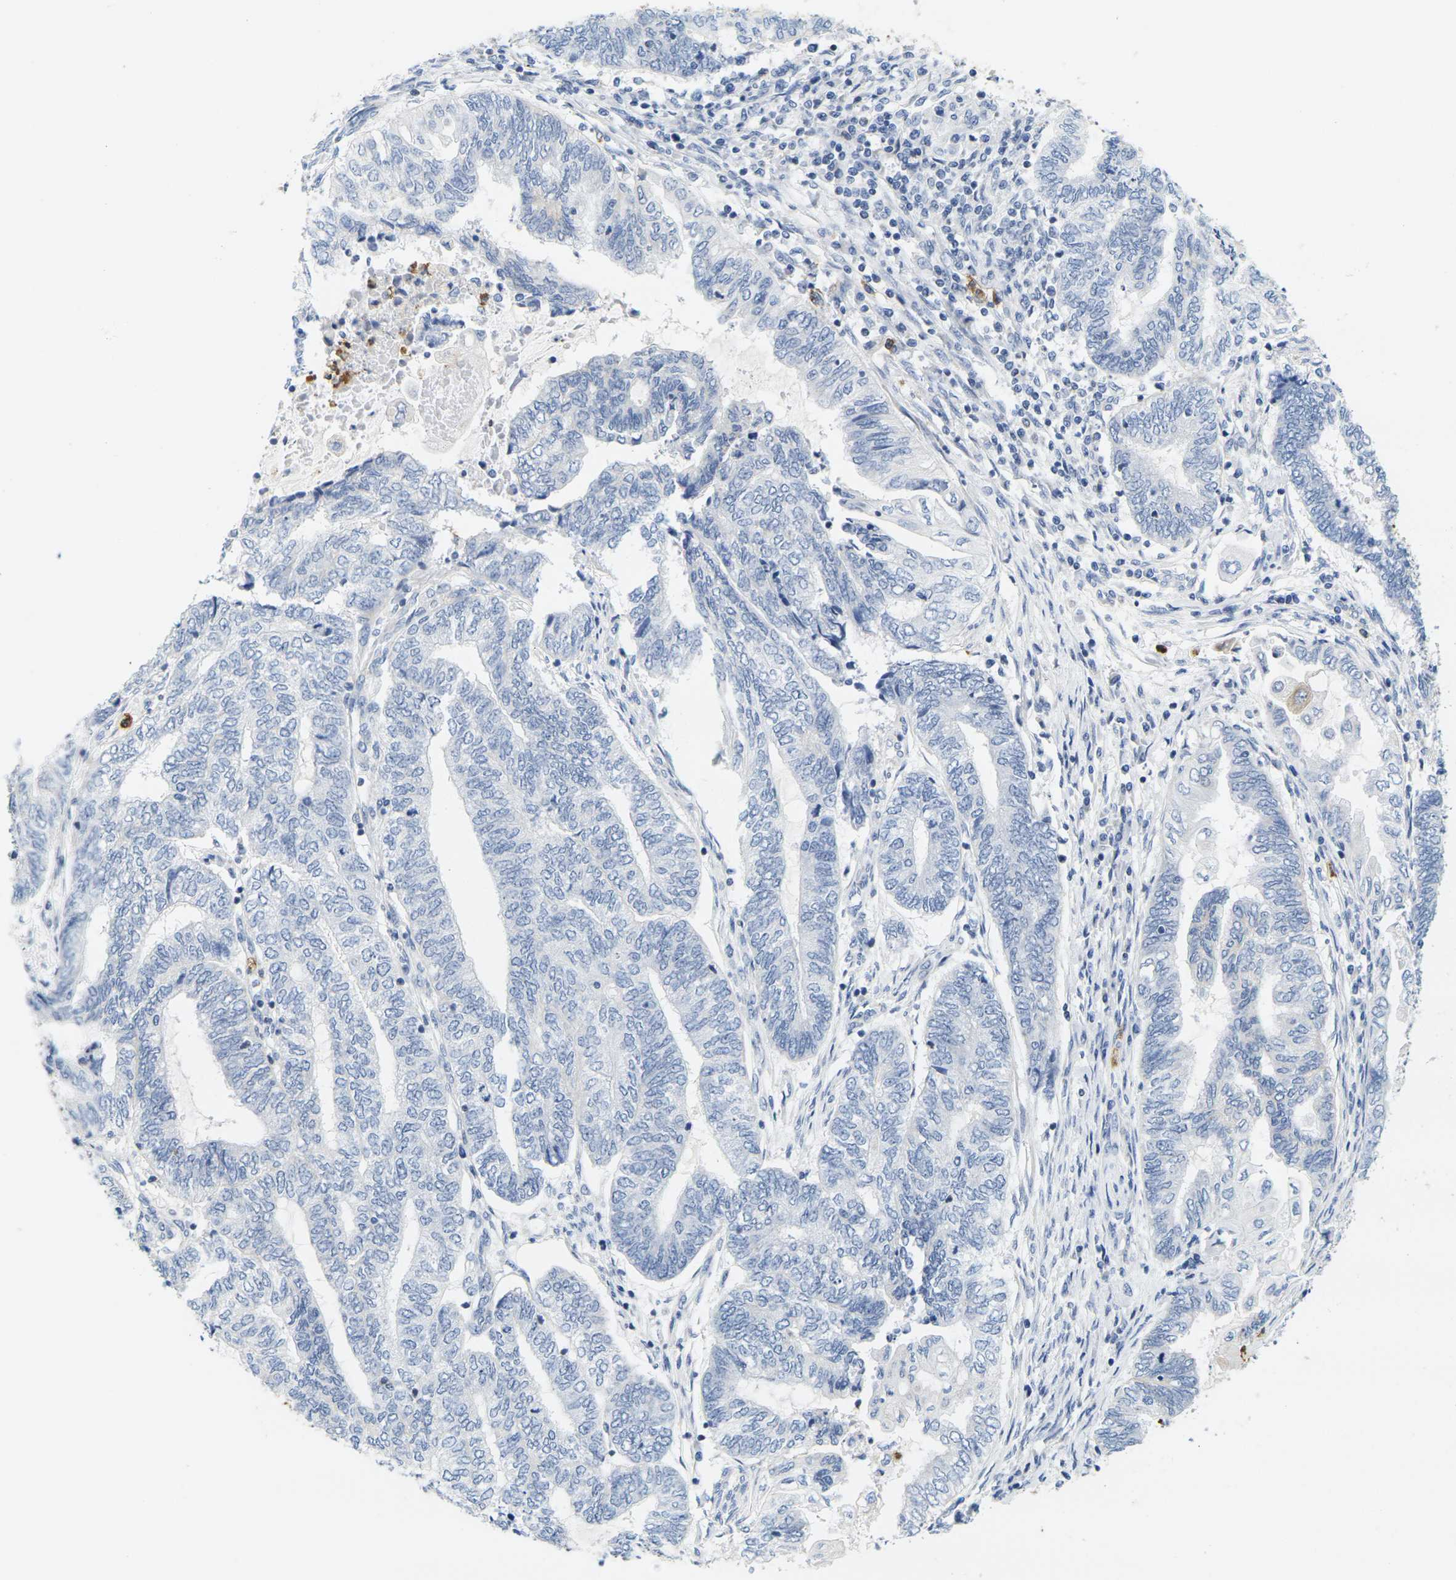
{"staining": {"intensity": "negative", "quantity": "none", "location": "none"}, "tissue": "endometrial cancer", "cell_type": "Tumor cells", "image_type": "cancer", "snomed": [{"axis": "morphology", "description": "Adenocarcinoma, NOS"}, {"axis": "topography", "description": "Uterus"}, {"axis": "topography", "description": "Endometrium"}], "caption": "Immunohistochemistry (IHC) micrograph of neoplastic tissue: human endometrial cancer stained with DAB reveals no significant protein staining in tumor cells. (Brightfield microscopy of DAB IHC at high magnification).", "gene": "KLK5", "patient": {"sex": "female", "age": 70}}